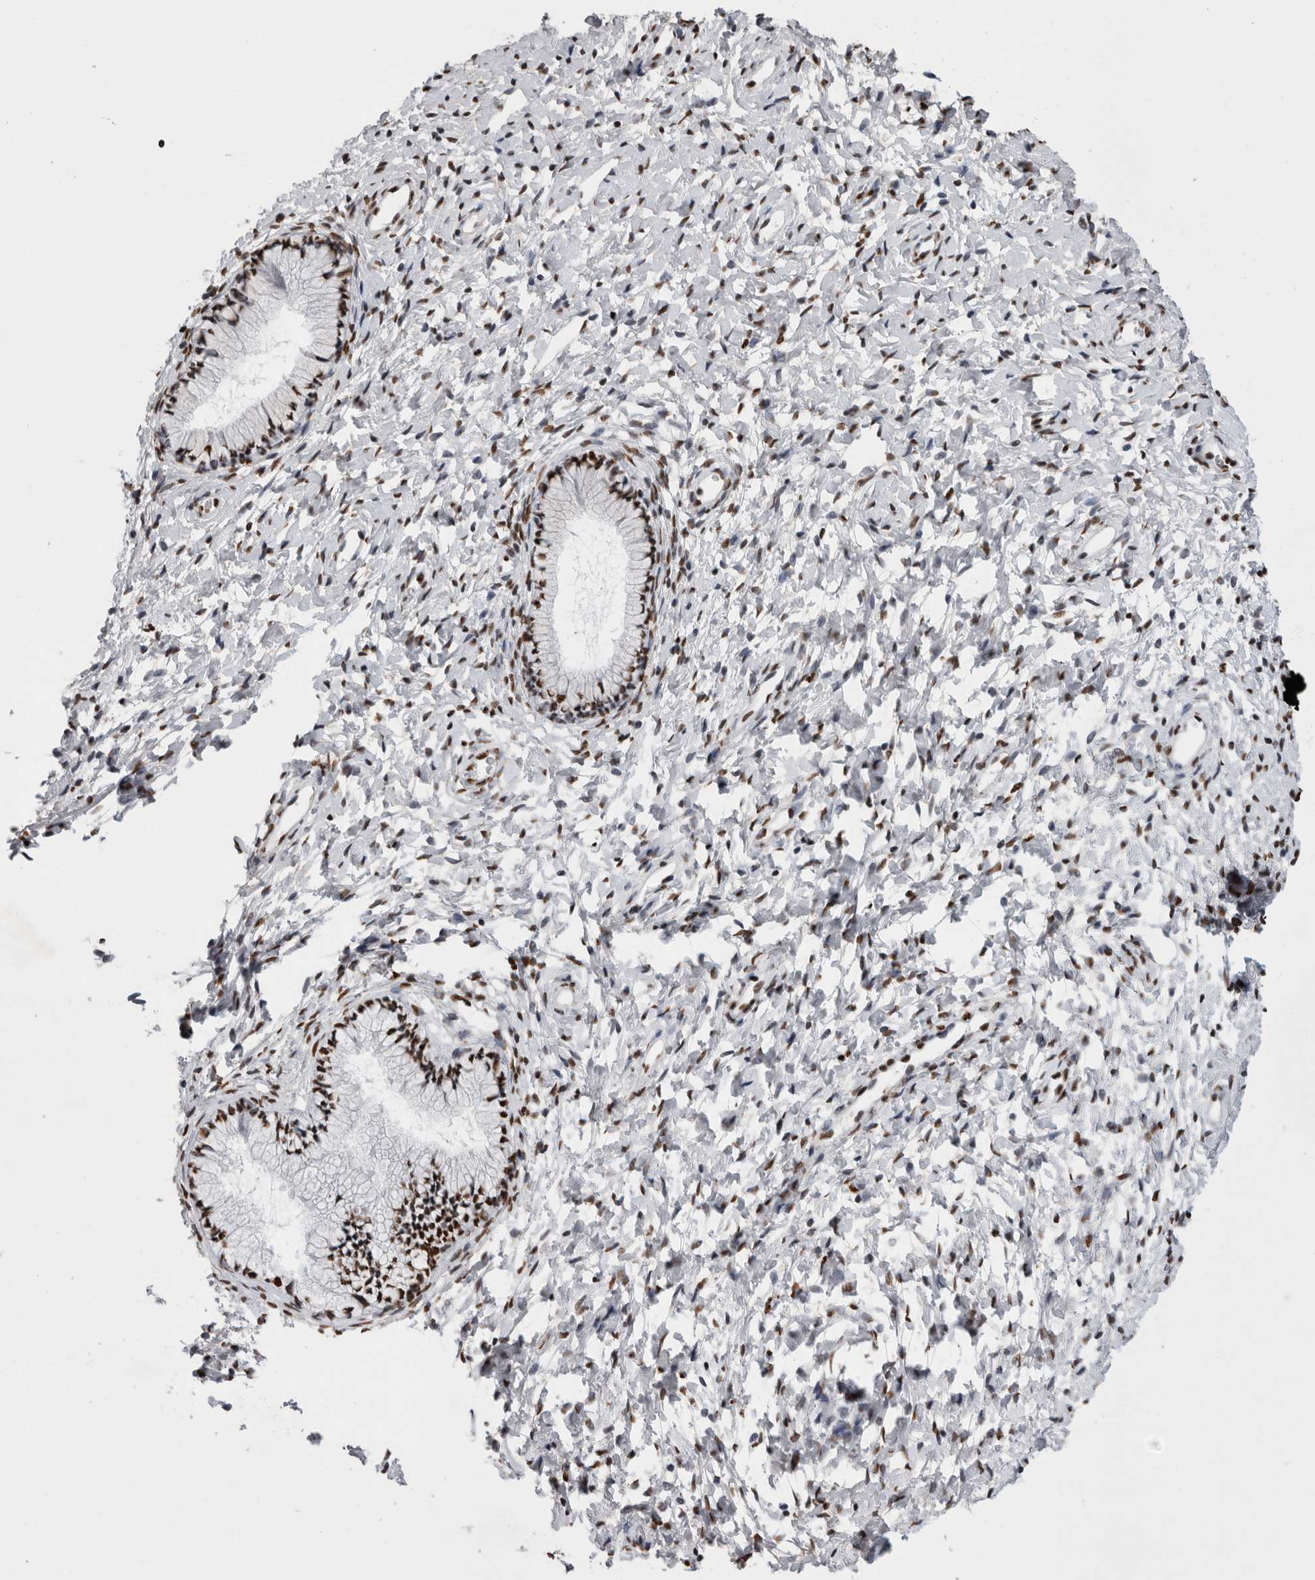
{"staining": {"intensity": "strong", "quantity": ">75%", "location": "nuclear"}, "tissue": "cervix", "cell_type": "Glandular cells", "image_type": "normal", "snomed": [{"axis": "morphology", "description": "Normal tissue, NOS"}, {"axis": "topography", "description": "Cervix"}], "caption": "Immunohistochemical staining of benign human cervix demonstrates strong nuclear protein positivity in approximately >75% of glandular cells. The protein is stained brown, and the nuclei are stained in blue (DAB IHC with brightfield microscopy, high magnification).", "gene": "ALPK3", "patient": {"sex": "female", "age": 72}}